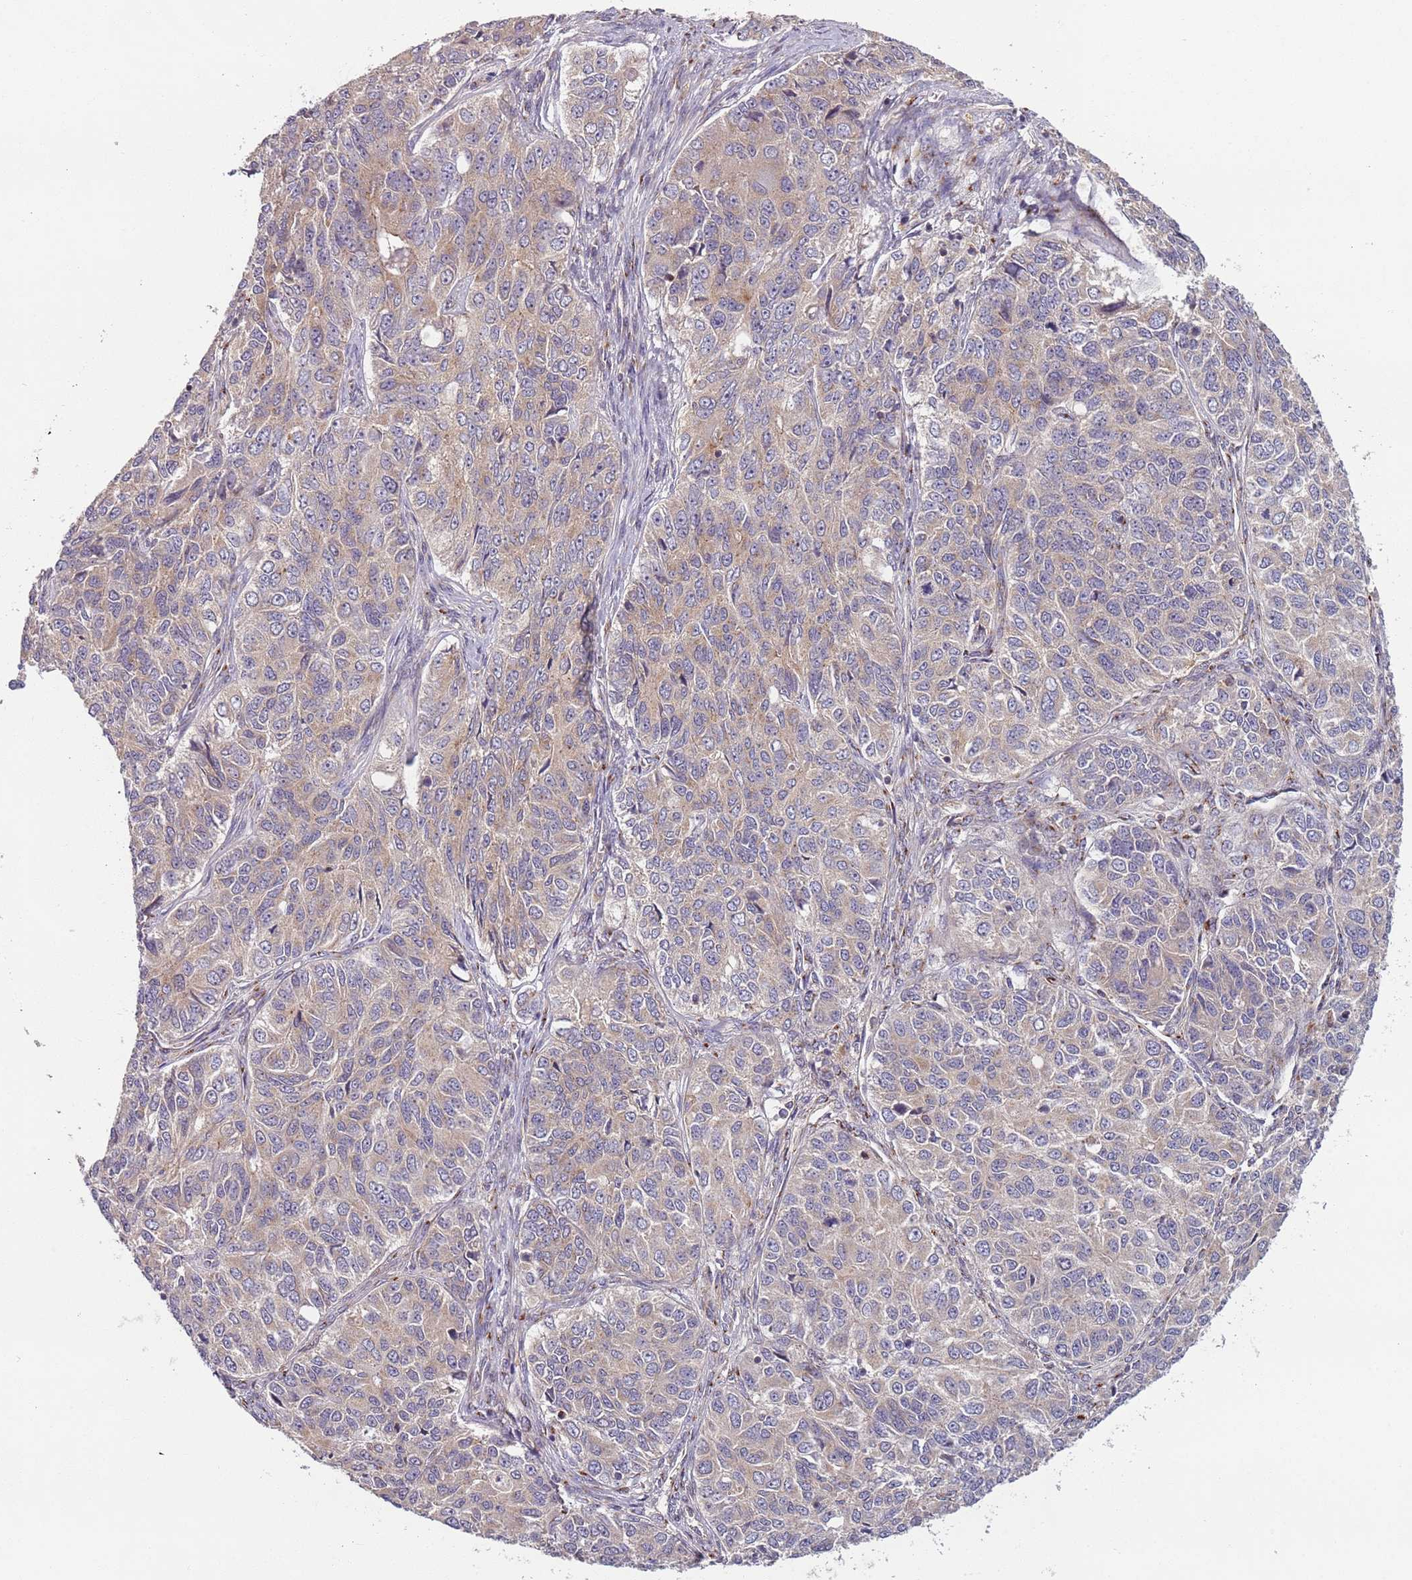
{"staining": {"intensity": "weak", "quantity": "25%-75%", "location": "cytoplasmic/membranous"}, "tissue": "ovarian cancer", "cell_type": "Tumor cells", "image_type": "cancer", "snomed": [{"axis": "morphology", "description": "Carcinoma, endometroid"}, {"axis": "topography", "description": "Ovary"}], "caption": "Ovarian cancer (endometroid carcinoma) stained with a brown dye demonstrates weak cytoplasmic/membranous positive staining in about 25%-75% of tumor cells.", "gene": "AKTIP", "patient": {"sex": "female", "age": 51}}